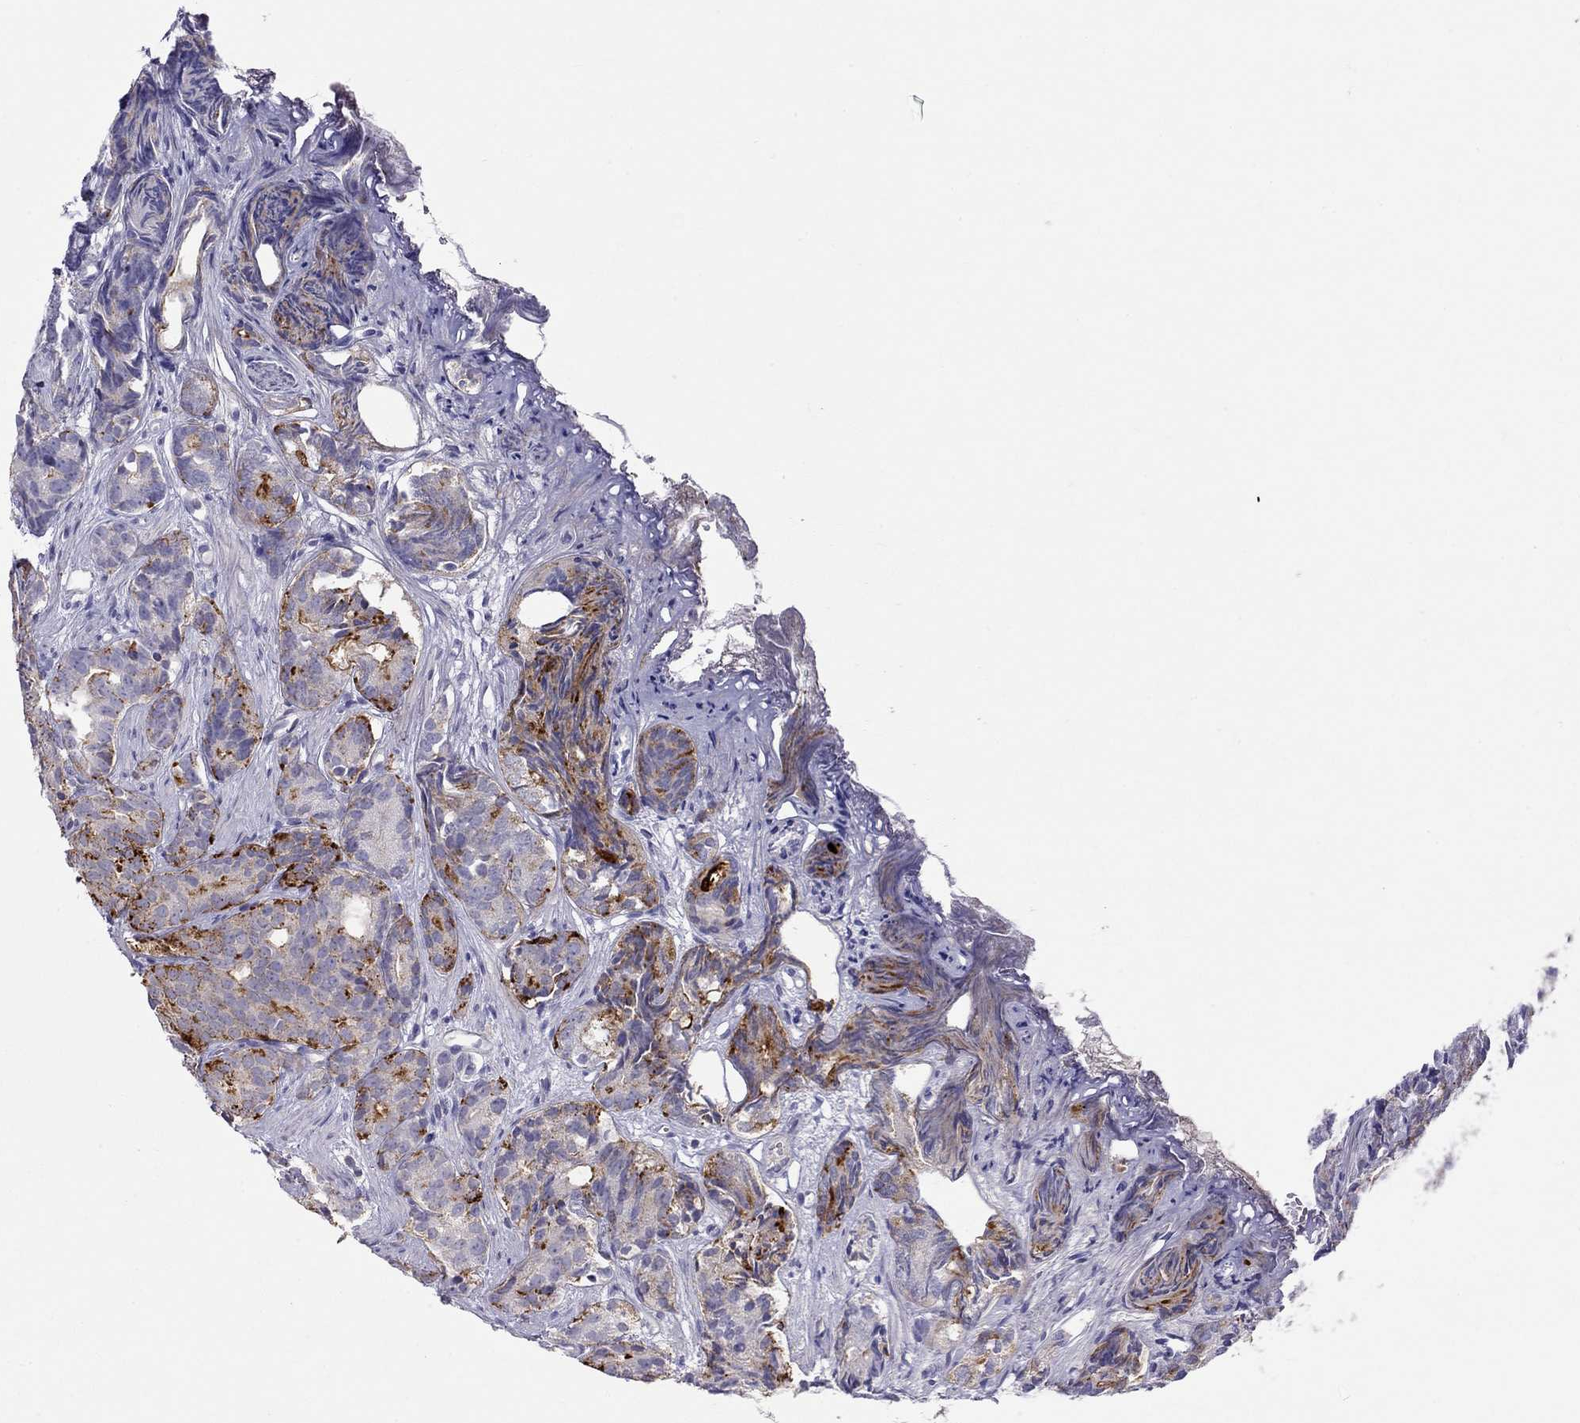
{"staining": {"intensity": "strong", "quantity": "<25%", "location": "cytoplasmic/membranous"}, "tissue": "prostate cancer", "cell_type": "Tumor cells", "image_type": "cancer", "snomed": [{"axis": "morphology", "description": "Adenocarcinoma, High grade"}, {"axis": "topography", "description": "Prostate"}], "caption": "Protein expression by immunohistochemistry (IHC) reveals strong cytoplasmic/membranous expression in approximately <25% of tumor cells in prostate cancer. (brown staining indicates protein expression, while blue staining denotes nuclei).", "gene": "CPNE4", "patient": {"sex": "male", "age": 84}}